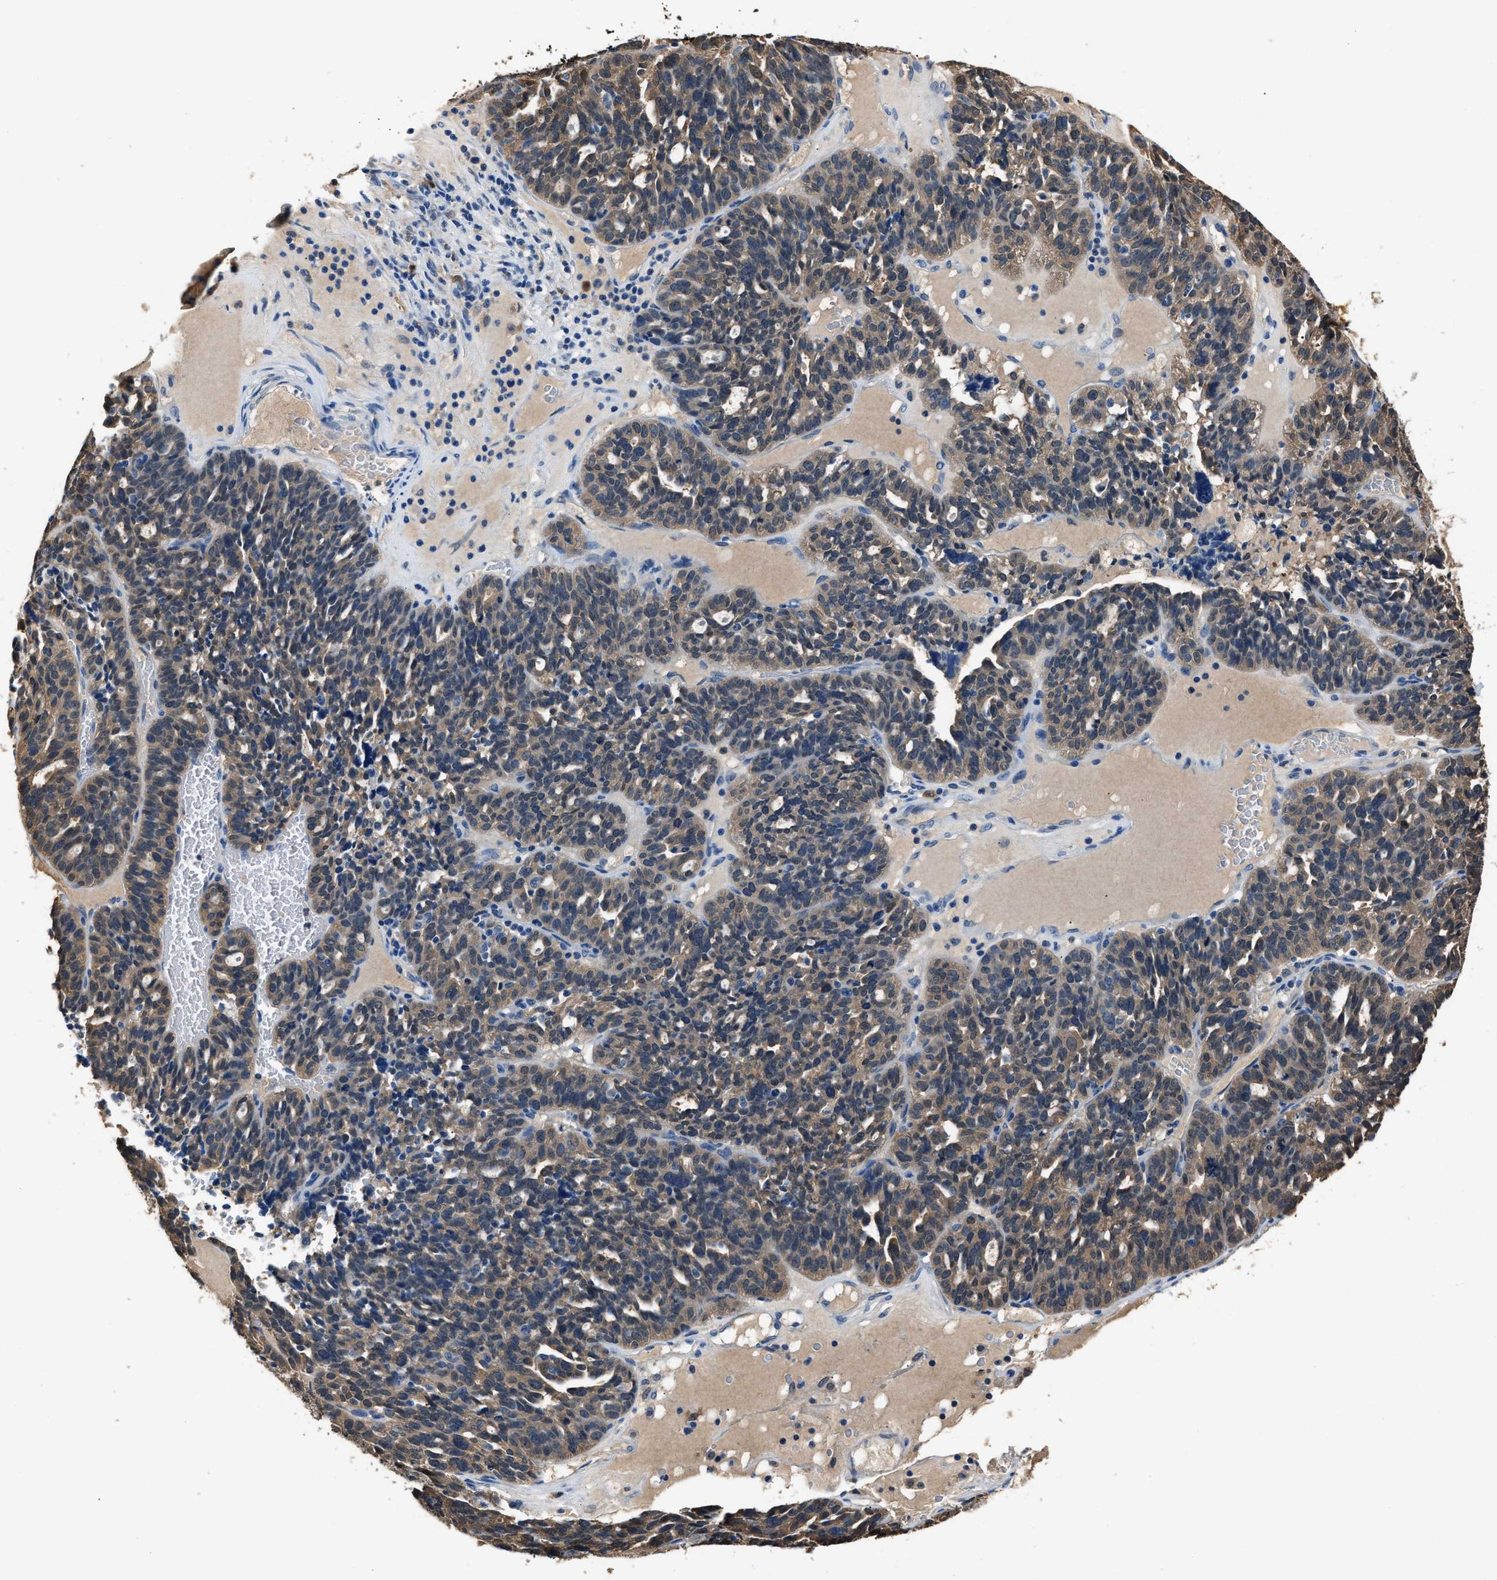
{"staining": {"intensity": "moderate", "quantity": ">75%", "location": "cytoplasmic/membranous"}, "tissue": "ovarian cancer", "cell_type": "Tumor cells", "image_type": "cancer", "snomed": [{"axis": "morphology", "description": "Cystadenocarcinoma, serous, NOS"}, {"axis": "topography", "description": "Ovary"}], "caption": "Human ovarian cancer stained with a protein marker displays moderate staining in tumor cells.", "gene": "GSTP1", "patient": {"sex": "female", "age": 59}}